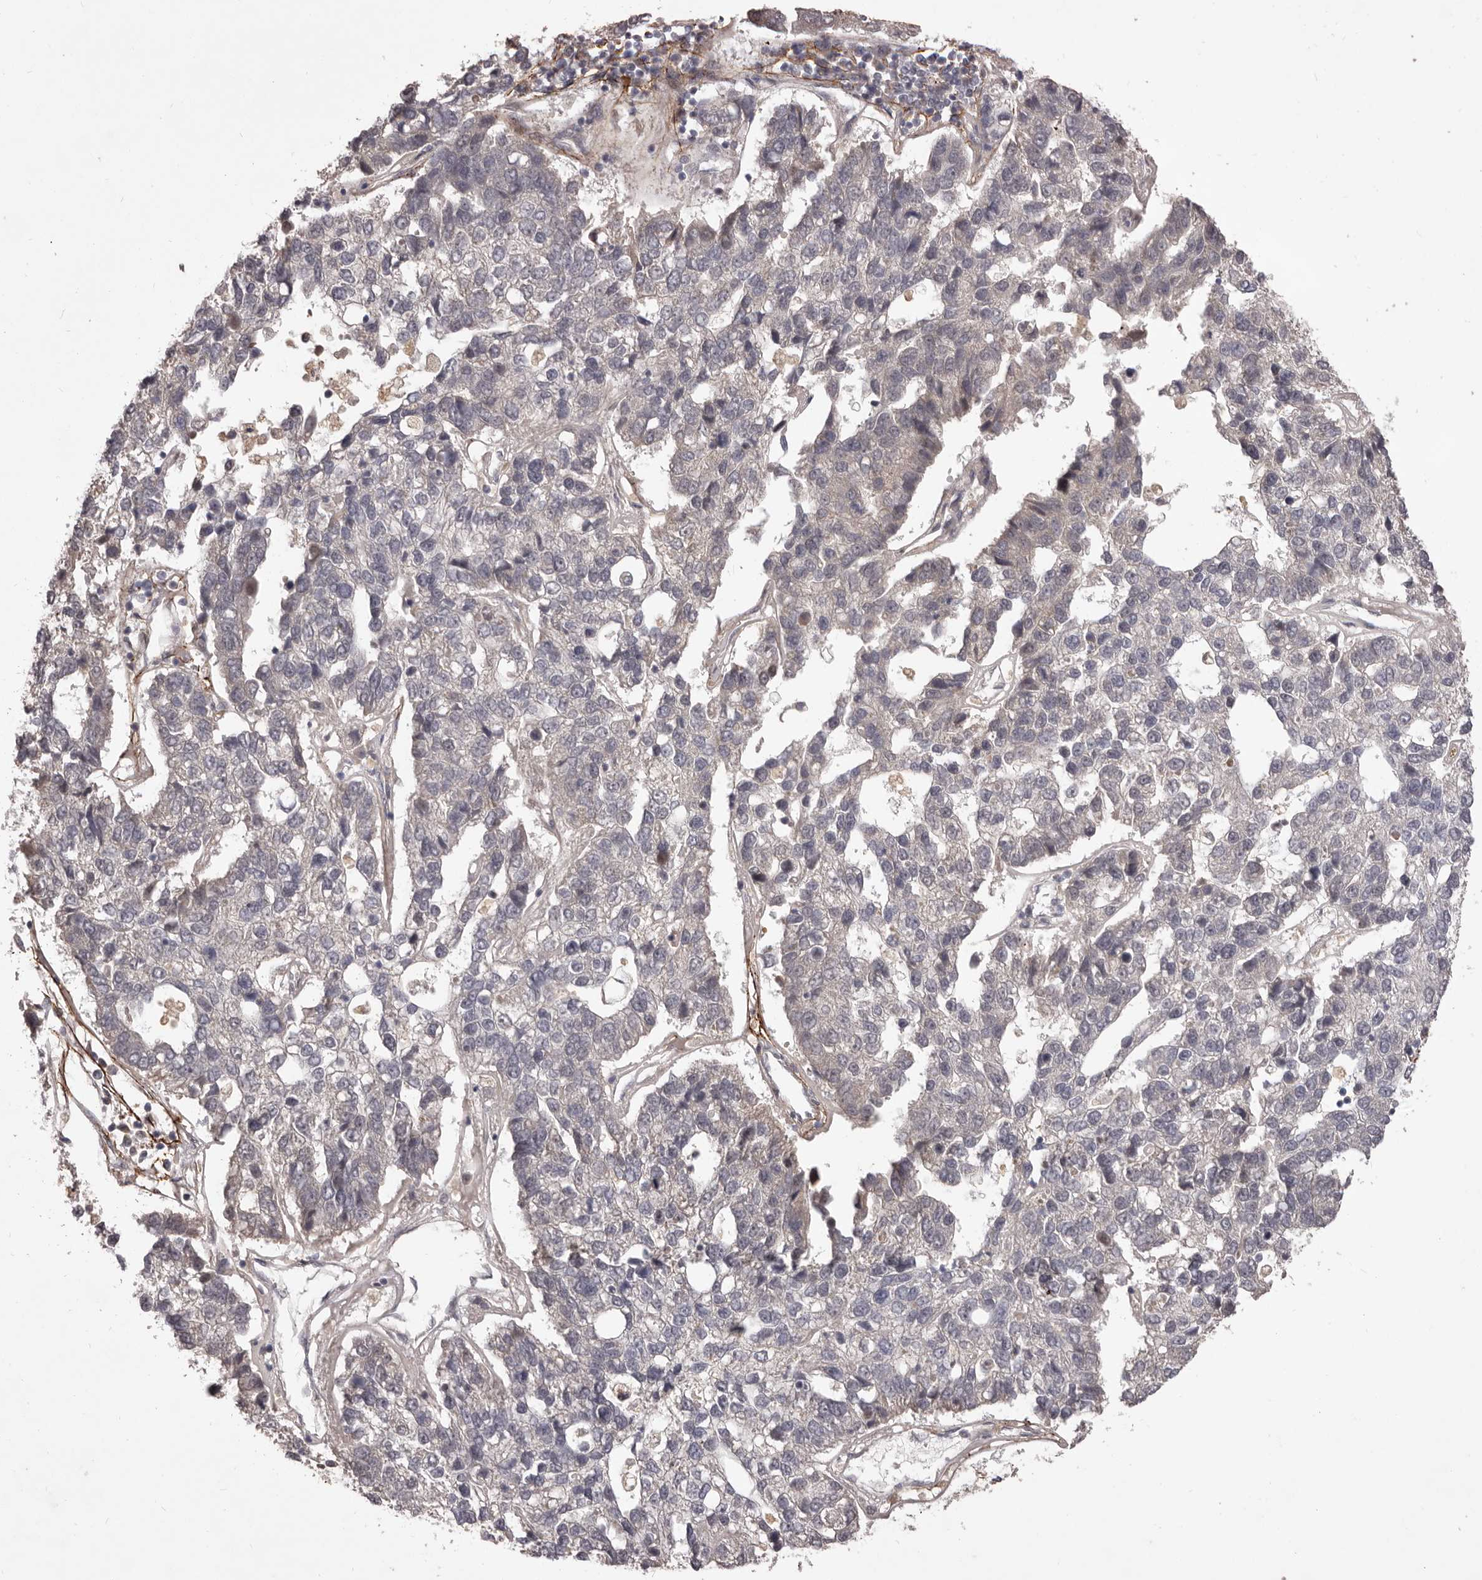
{"staining": {"intensity": "negative", "quantity": "none", "location": "none"}, "tissue": "pancreatic cancer", "cell_type": "Tumor cells", "image_type": "cancer", "snomed": [{"axis": "morphology", "description": "Adenocarcinoma, NOS"}, {"axis": "topography", "description": "Pancreas"}], "caption": "A photomicrograph of pancreatic cancer (adenocarcinoma) stained for a protein displays no brown staining in tumor cells.", "gene": "HBS1L", "patient": {"sex": "female", "age": 61}}